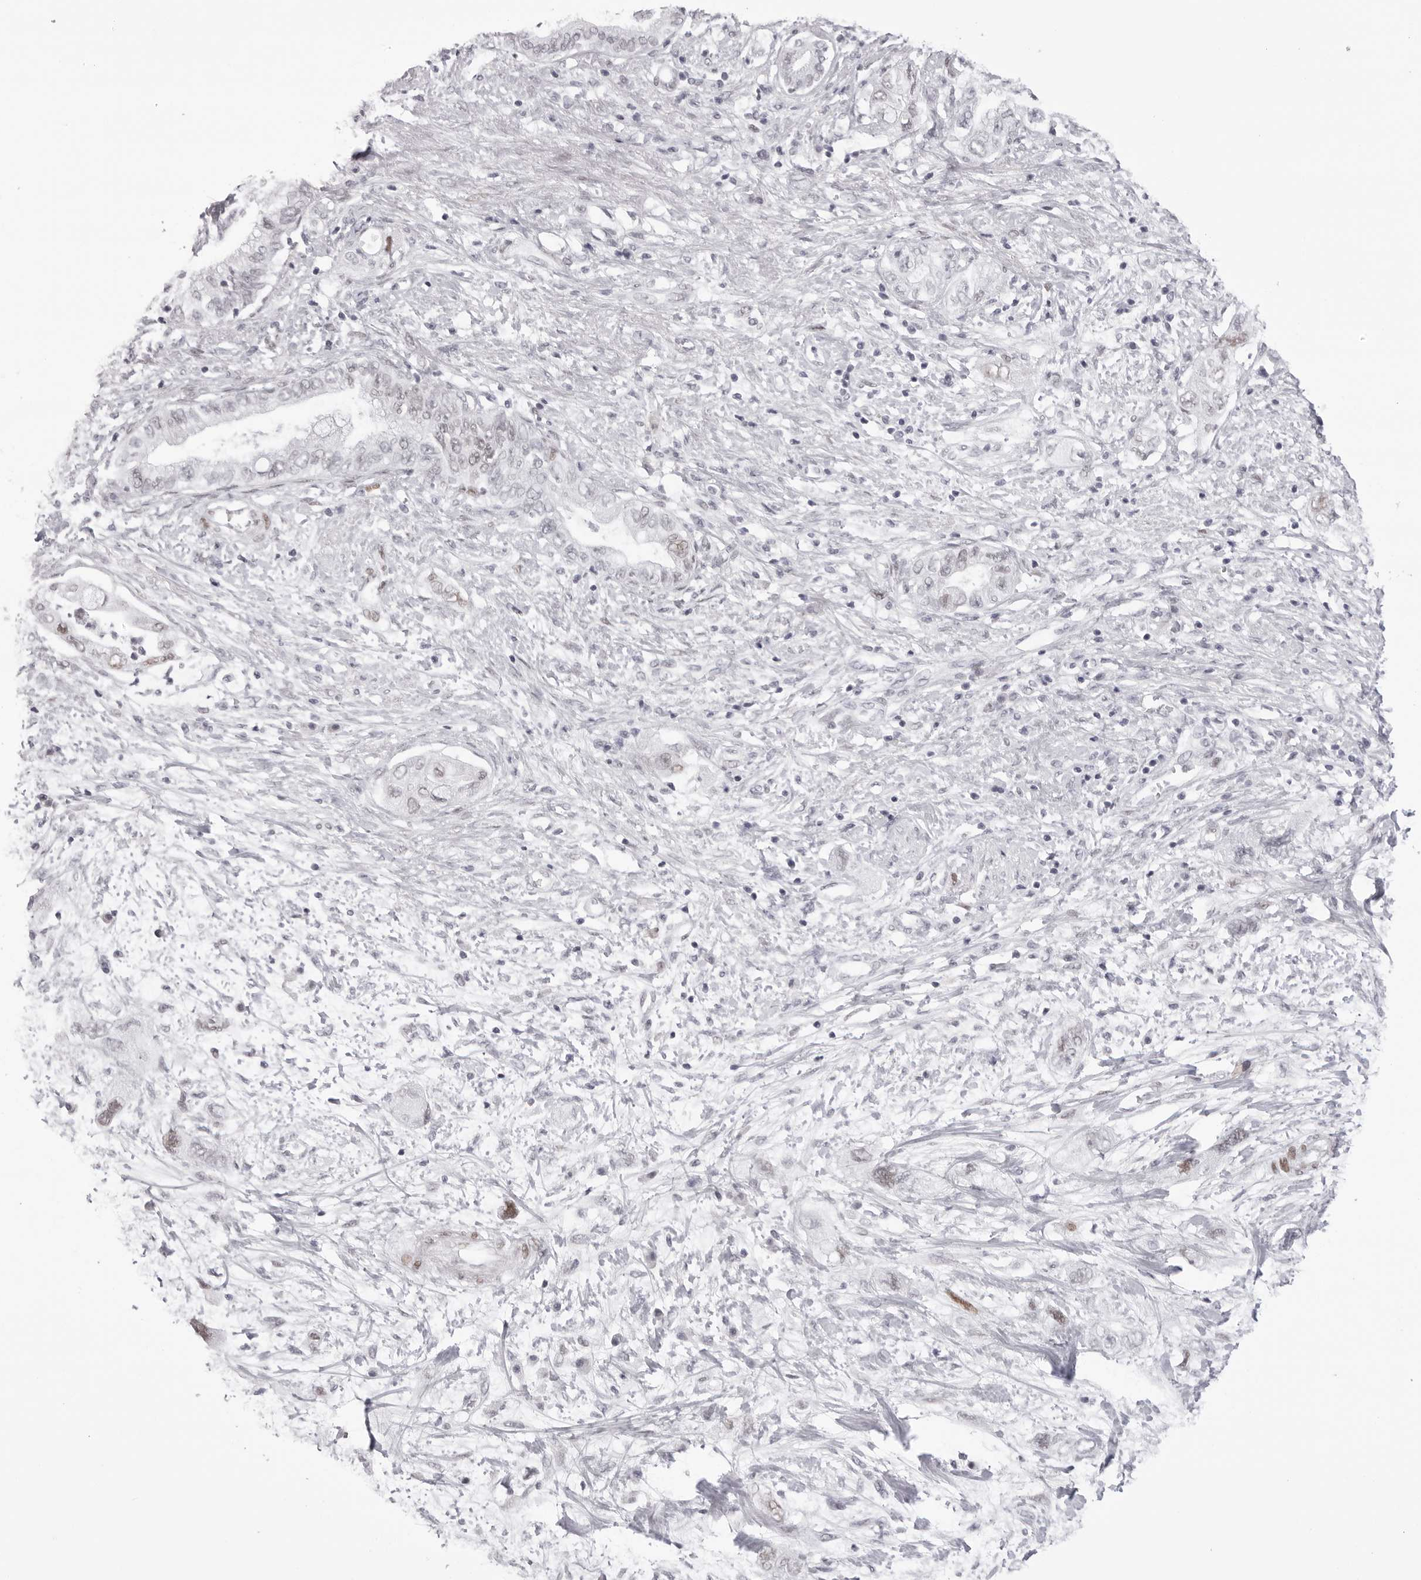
{"staining": {"intensity": "negative", "quantity": "none", "location": "none"}, "tissue": "pancreatic cancer", "cell_type": "Tumor cells", "image_type": "cancer", "snomed": [{"axis": "morphology", "description": "Adenocarcinoma, NOS"}, {"axis": "topography", "description": "Pancreas"}], "caption": "Immunohistochemical staining of adenocarcinoma (pancreatic) reveals no significant staining in tumor cells.", "gene": "MAFK", "patient": {"sex": "female", "age": 73}}